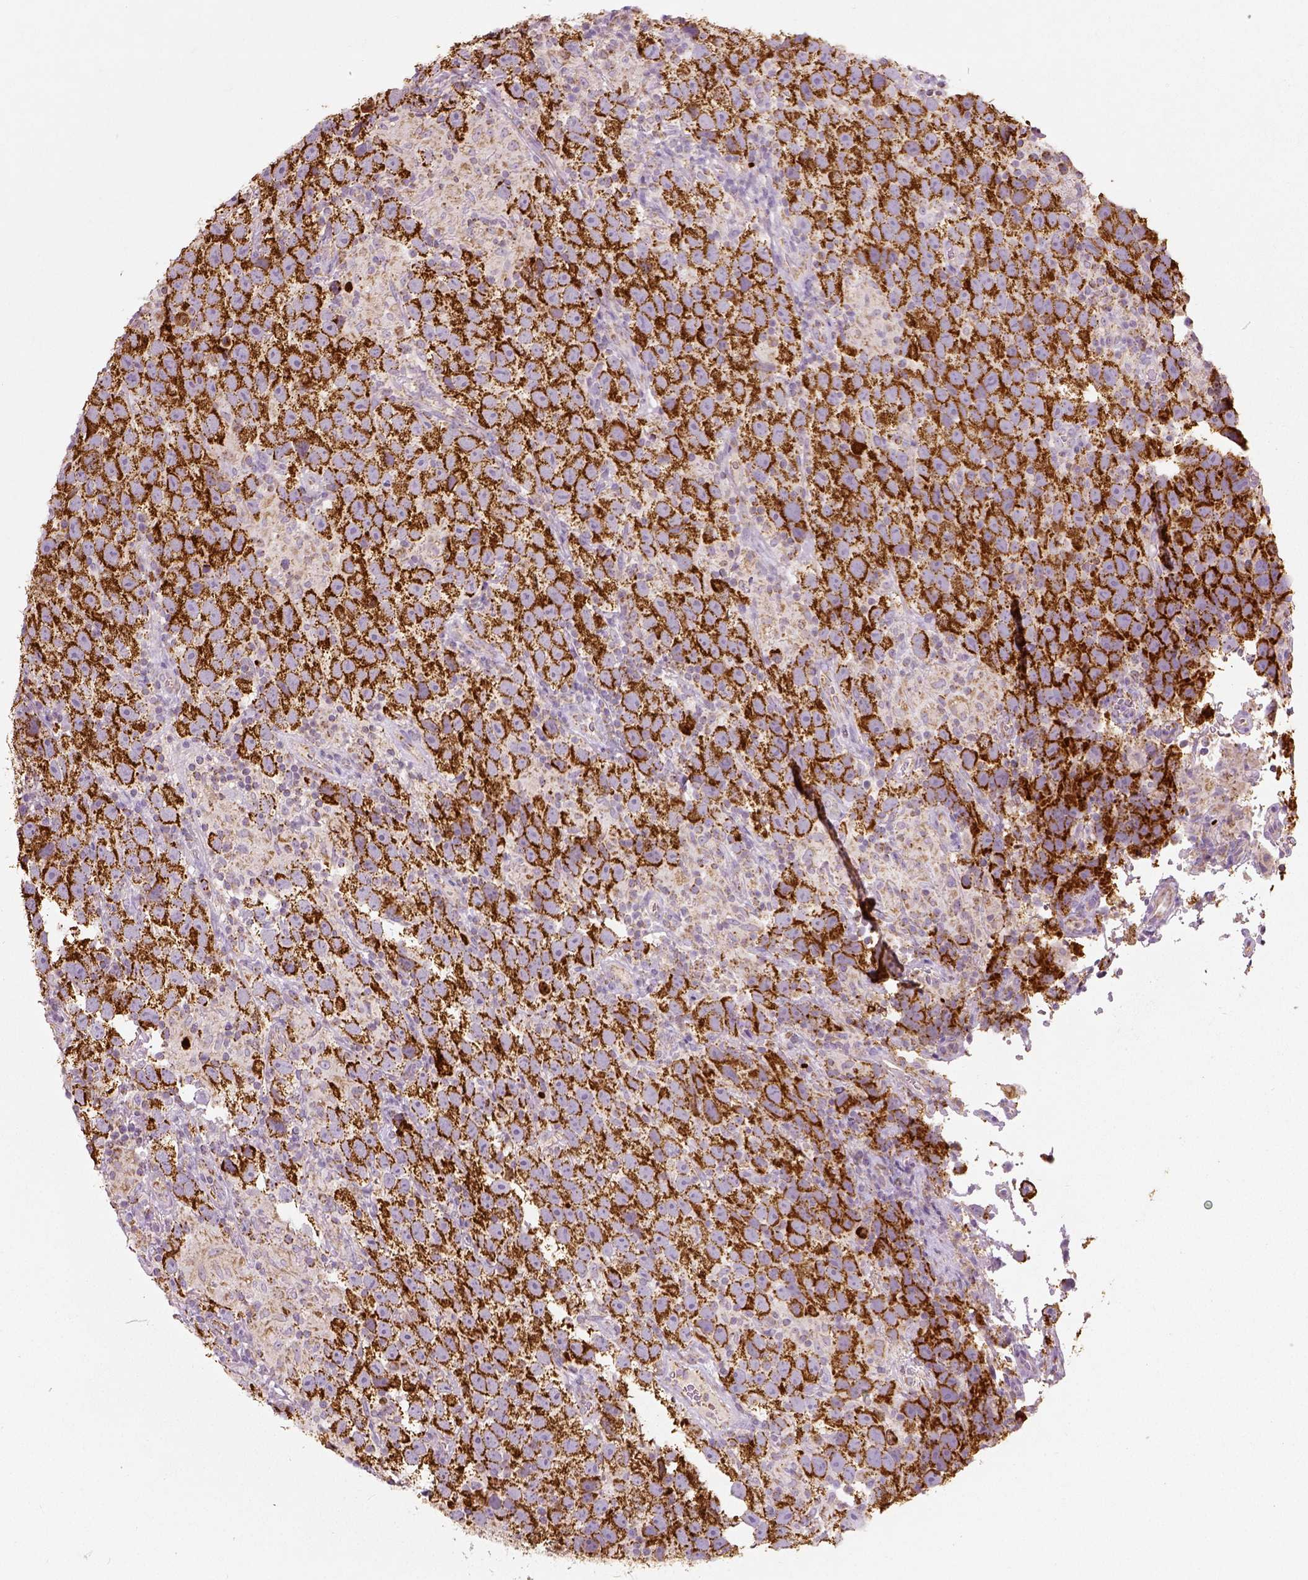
{"staining": {"intensity": "strong", "quantity": ">75%", "location": "cytoplasmic/membranous"}, "tissue": "testis cancer", "cell_type": "Tumor cells", "image_type": "cancer", "snomed": [{"axis": "morphology", "description": "Seminoma, NOS"}, {"axis": "topography", "description": "Testis"}], "caption": "DAB immunohistochemical staining of human testis cancer reveals strong cytoplasmic/membranous protein expression in approximately >75% of tumor cells.", "gene": "PGAM5", "patient": {"sex": "male", "age": 26}}